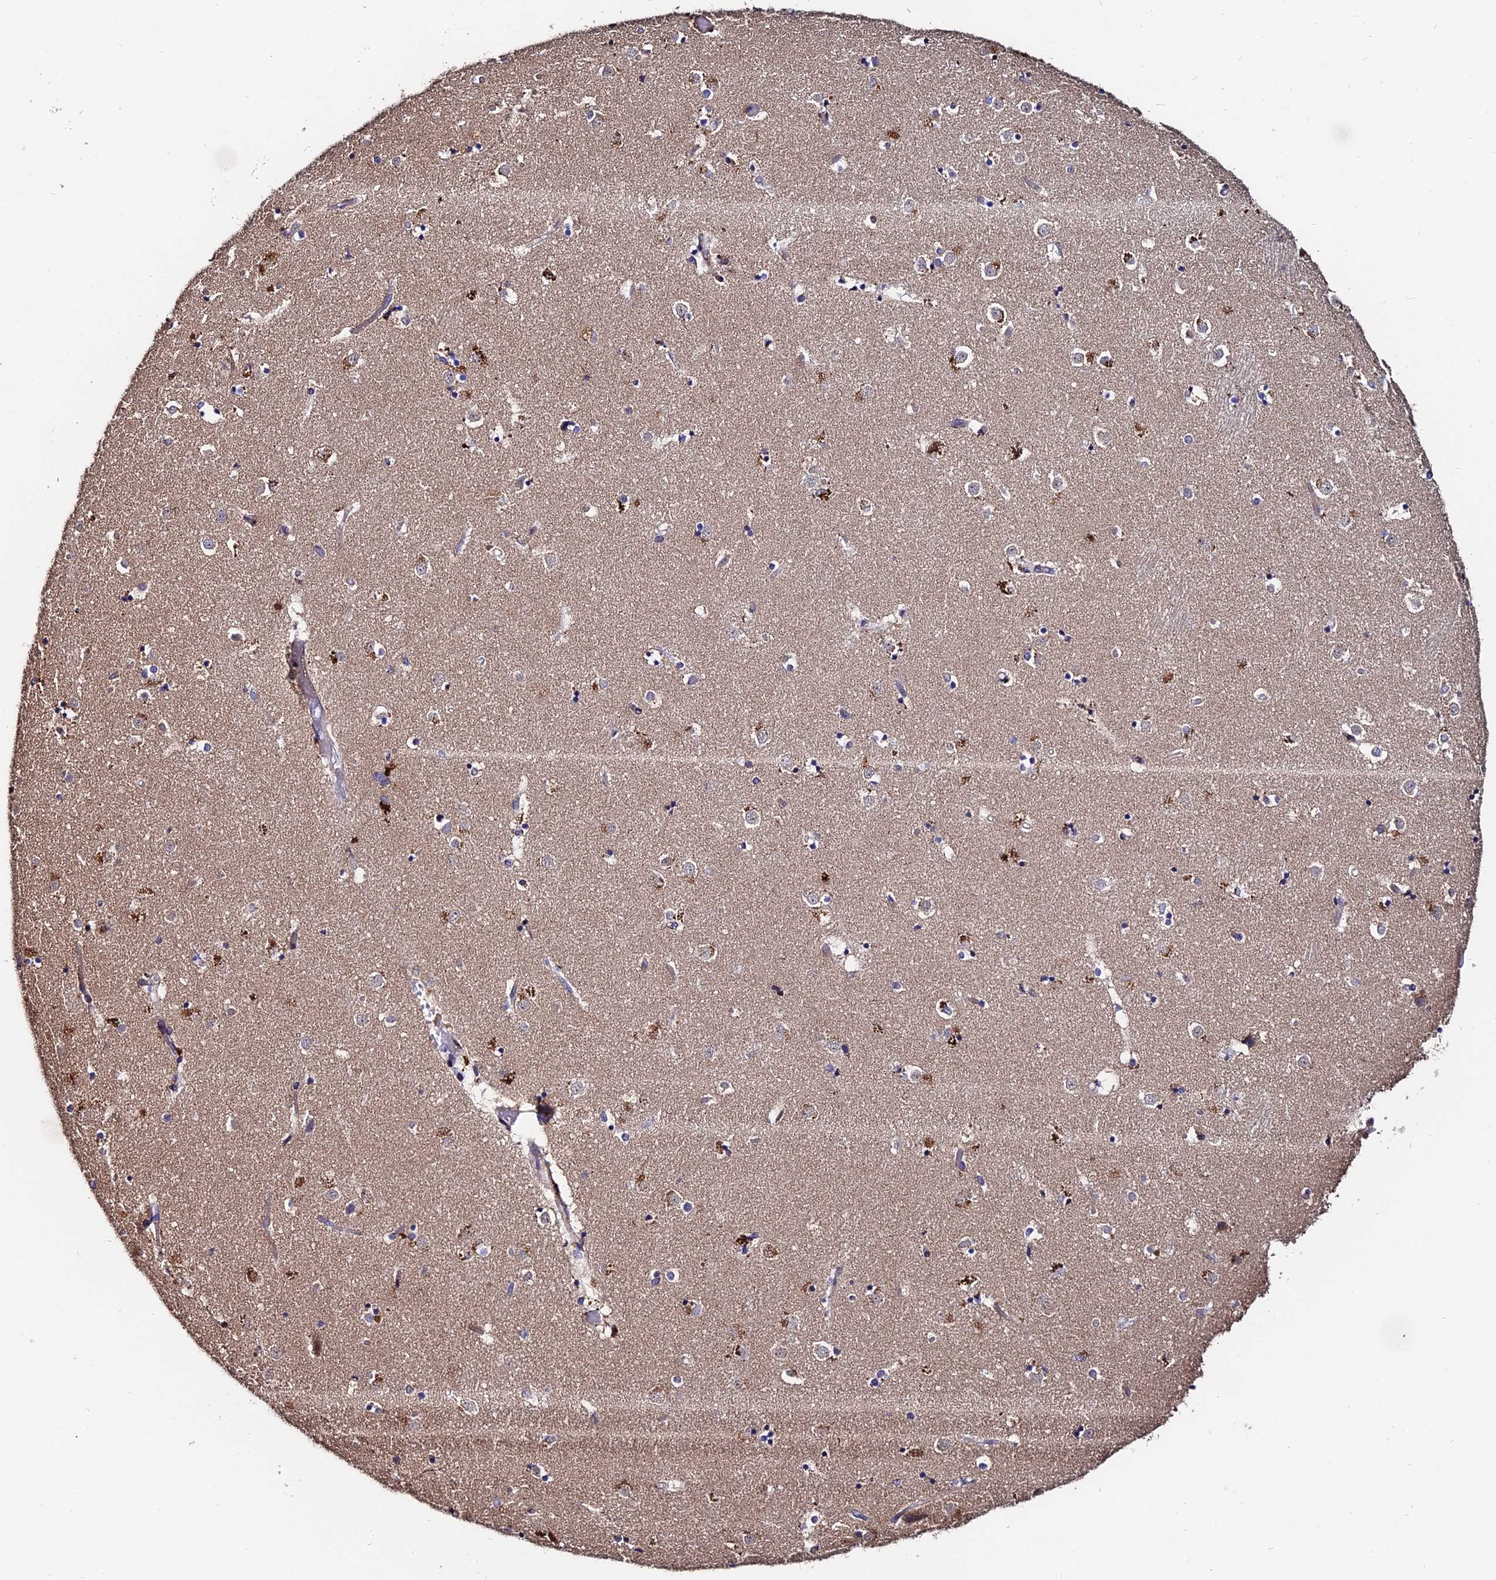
{"staining": {"intensity": "negative", "quantity": "none", "location": "none"}, "tissue": "caudate", "cell_type": "Glial cells", "image_type": "normal", "snomed": [{"axis": "morphology", "description": "Normal tissue, NOS"}, {"axis": "topography", "description": "Lateral ventricle wall"}], "caption": "The immunohistochemistry image has no significant staining in glial cells of caudate. The staining is performed using DAB brown chromogen with nuclei counter-stained in using hematoxylin.", "gene": "ACTR5", "patient": {"sex": "female", "age": 52}}